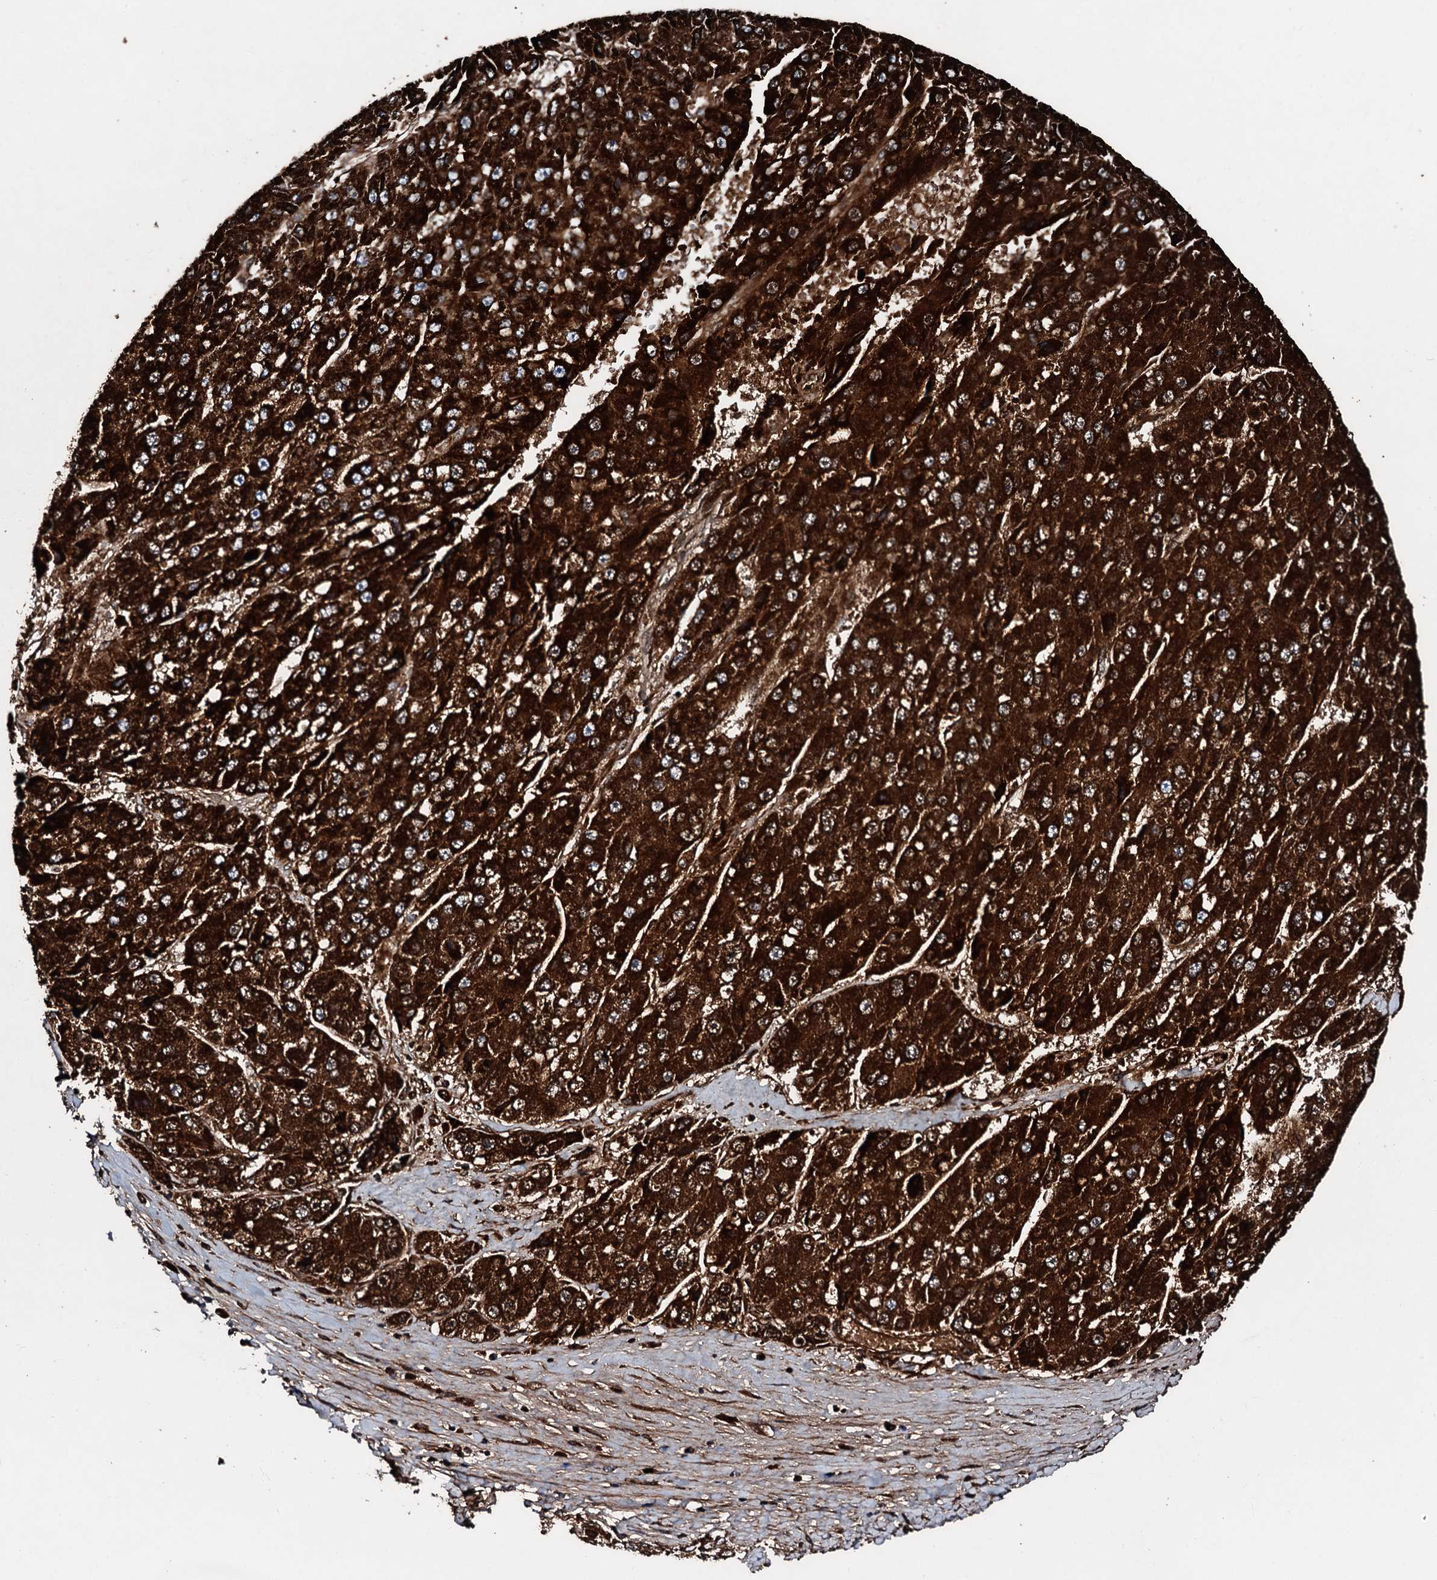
{"staining": {"intensity": "strong", "quantity": ">75%", "location": "cytoplasmic/membranous"}, "tissue": "liver cancer", "cell_type": "Tumor cells", "image_type": "cancer", "snomed": [{"axis": "morphology", "description": "Carcinoma, Hepatocellular, NOS"}, {"axis": "topography", "description": "Liver"}], "caption": "This histopathology image demonstrates IHC staining of liver cancer (hepatocellular carcinoma), with high strong cytoplasmic/membranous positivity in about >75% of tumor cells.", "gene": "HADH", "patient": {"sex": "female", "age": 73}}